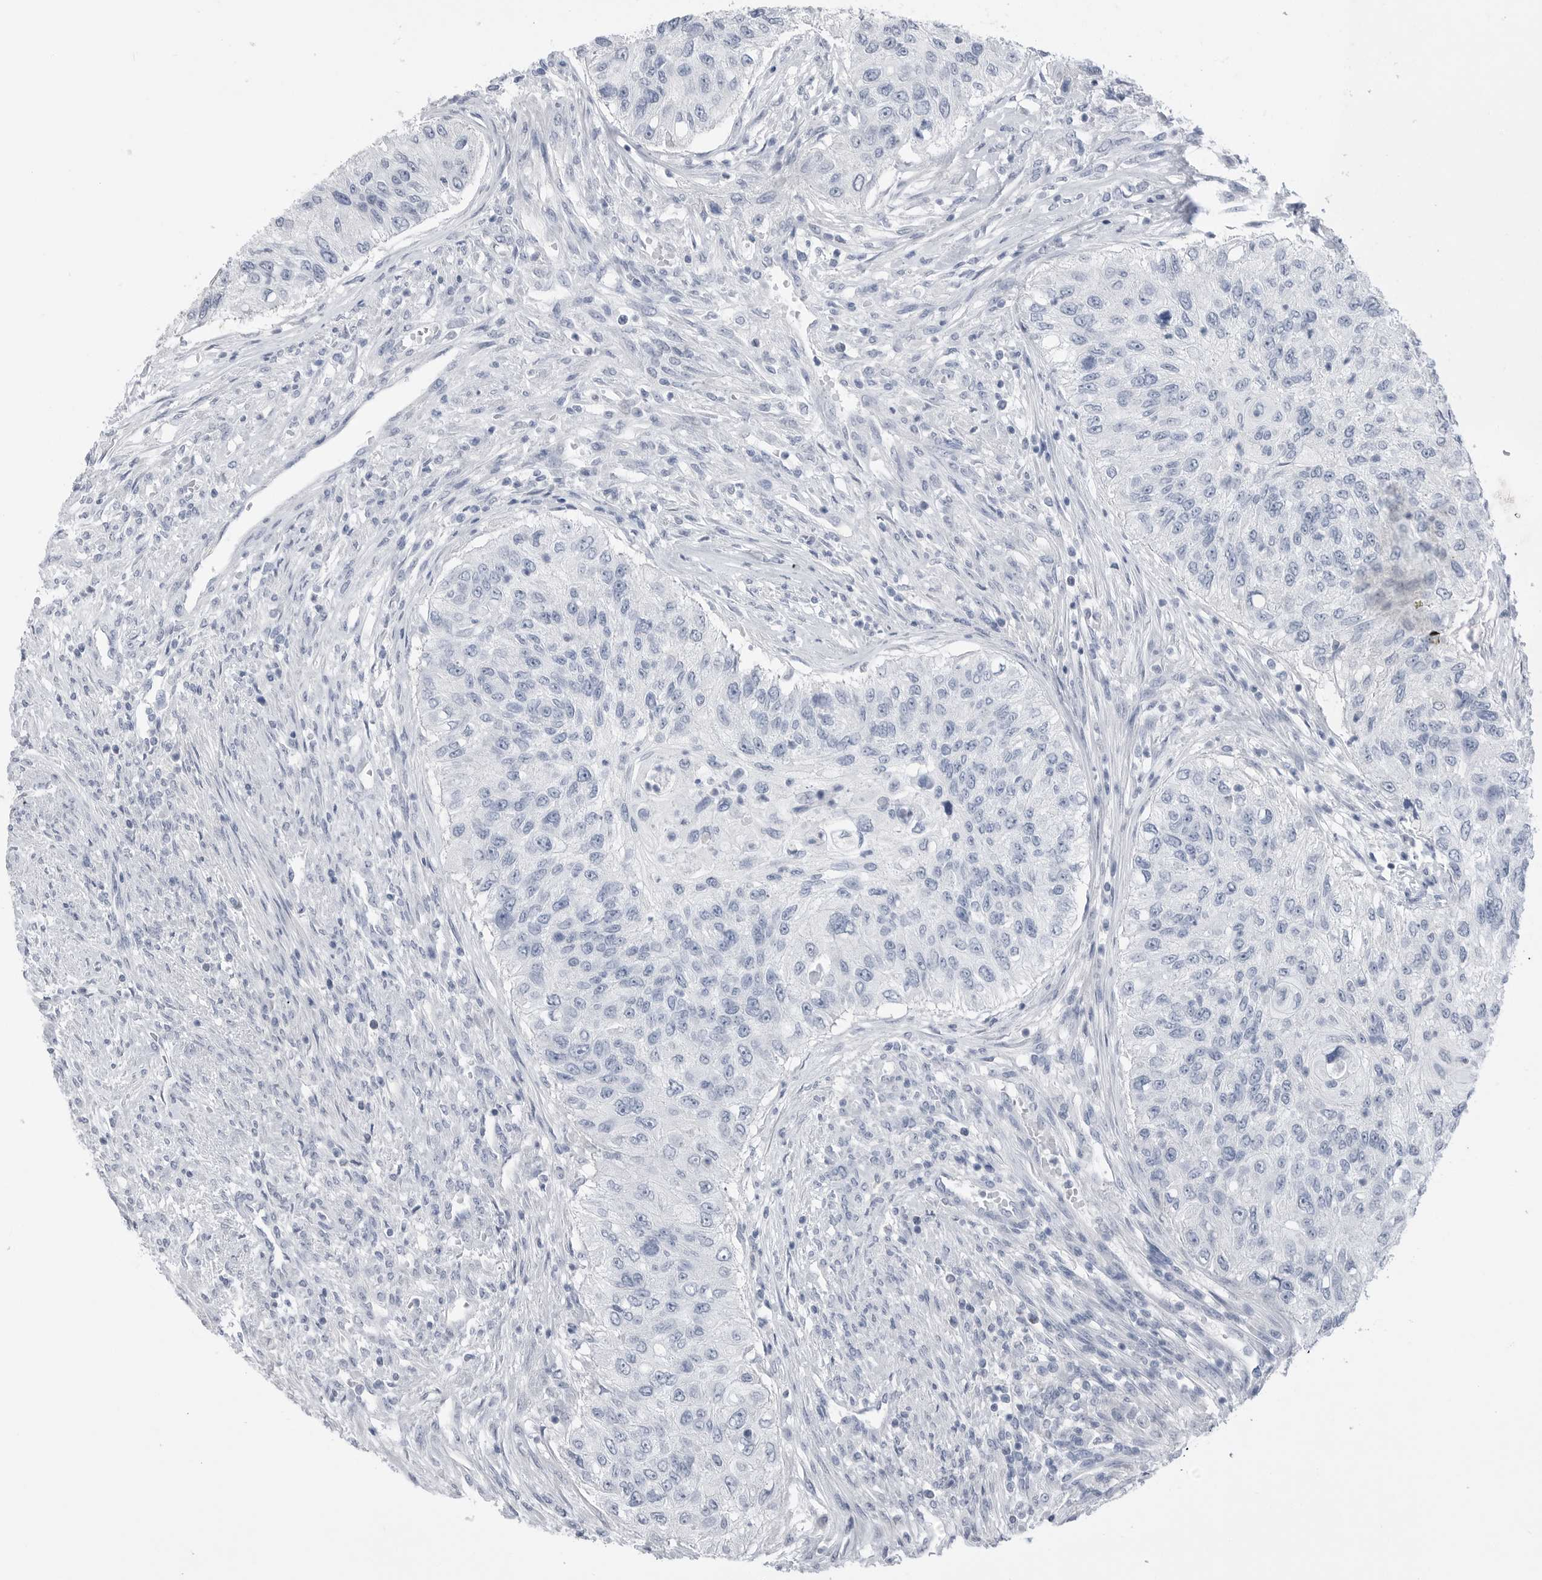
{"staining": {"intensity": "negative", "quantity": "none", "location": "none"}, "tissue": "urothelial cancer", "cell_type": "Tumor cells", "image_type": "cancer", "snomed": [{"axis": "morphology", "description": "Urothelial carcinoma, High grade"}, {"axis": "topography", "description": "Urinary bladder"}], "caption": "Immunohistochemistry (IHC) photomicrograph of human urothelial cancer stained for a protein (brown), which demonstrates no expression in tumor cells.", "gene": "ABHD12", "patient": {"sex": "female", "age": 60}}